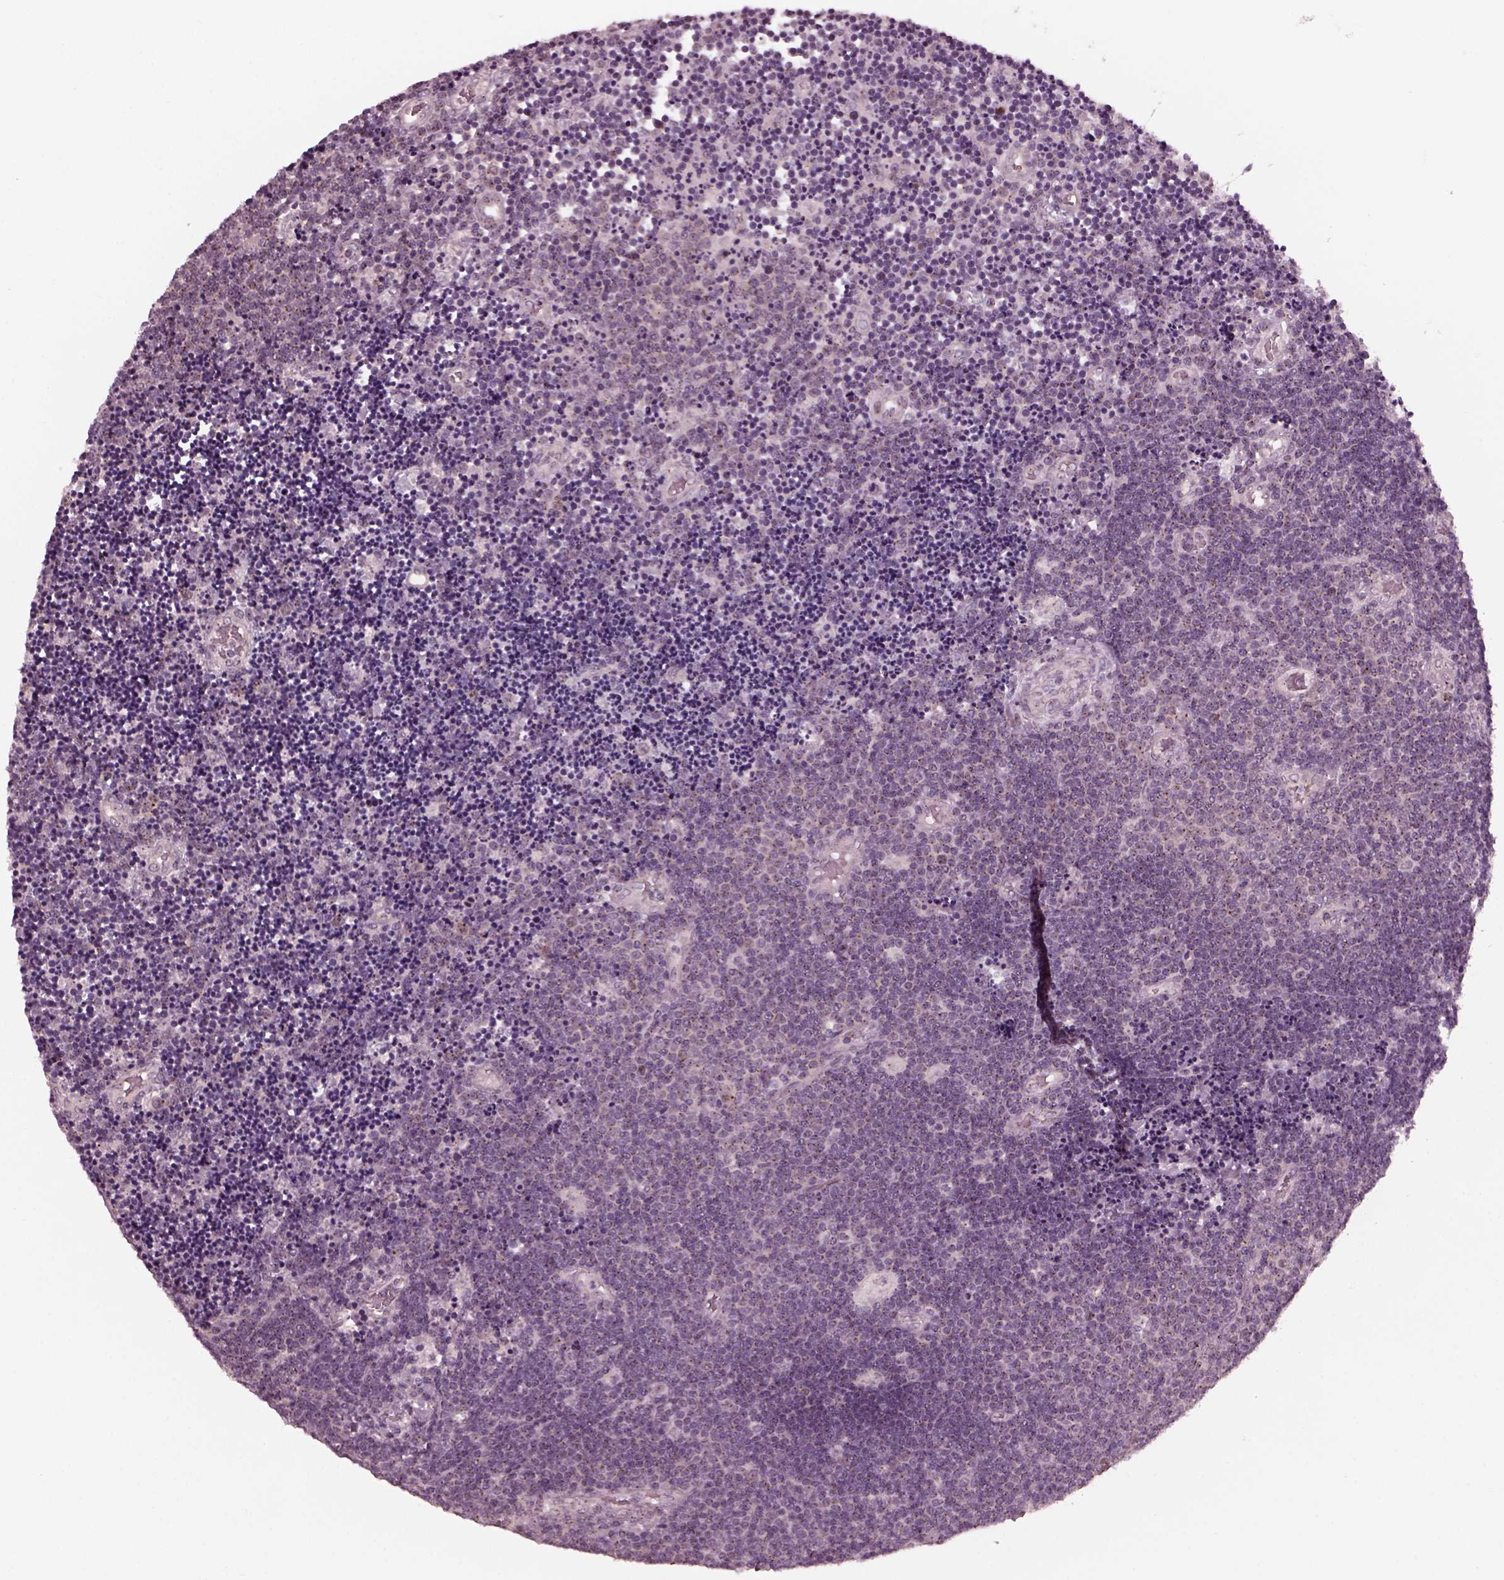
{"staining": {"intensity": "weak", "quantity": "<25%", "location": "cytoplasmic/membranous"}, "tissue": "lymphoma", "cell_type": "Tumor cells", "image_type": "cancer", "snomed": [{"axis": "morphology", "description": "Malignant lymphoma, non-Hodgkin's type, Low grade"}, {"axis": "topography", "description": "Brain"}], "caption": "There is no significant positivity in tumor cells of low-grade malignant lymphoma, non-Hodgkin's type.", "gene": "SAXO1", "patient": {"sex": "female", "age": 66}}